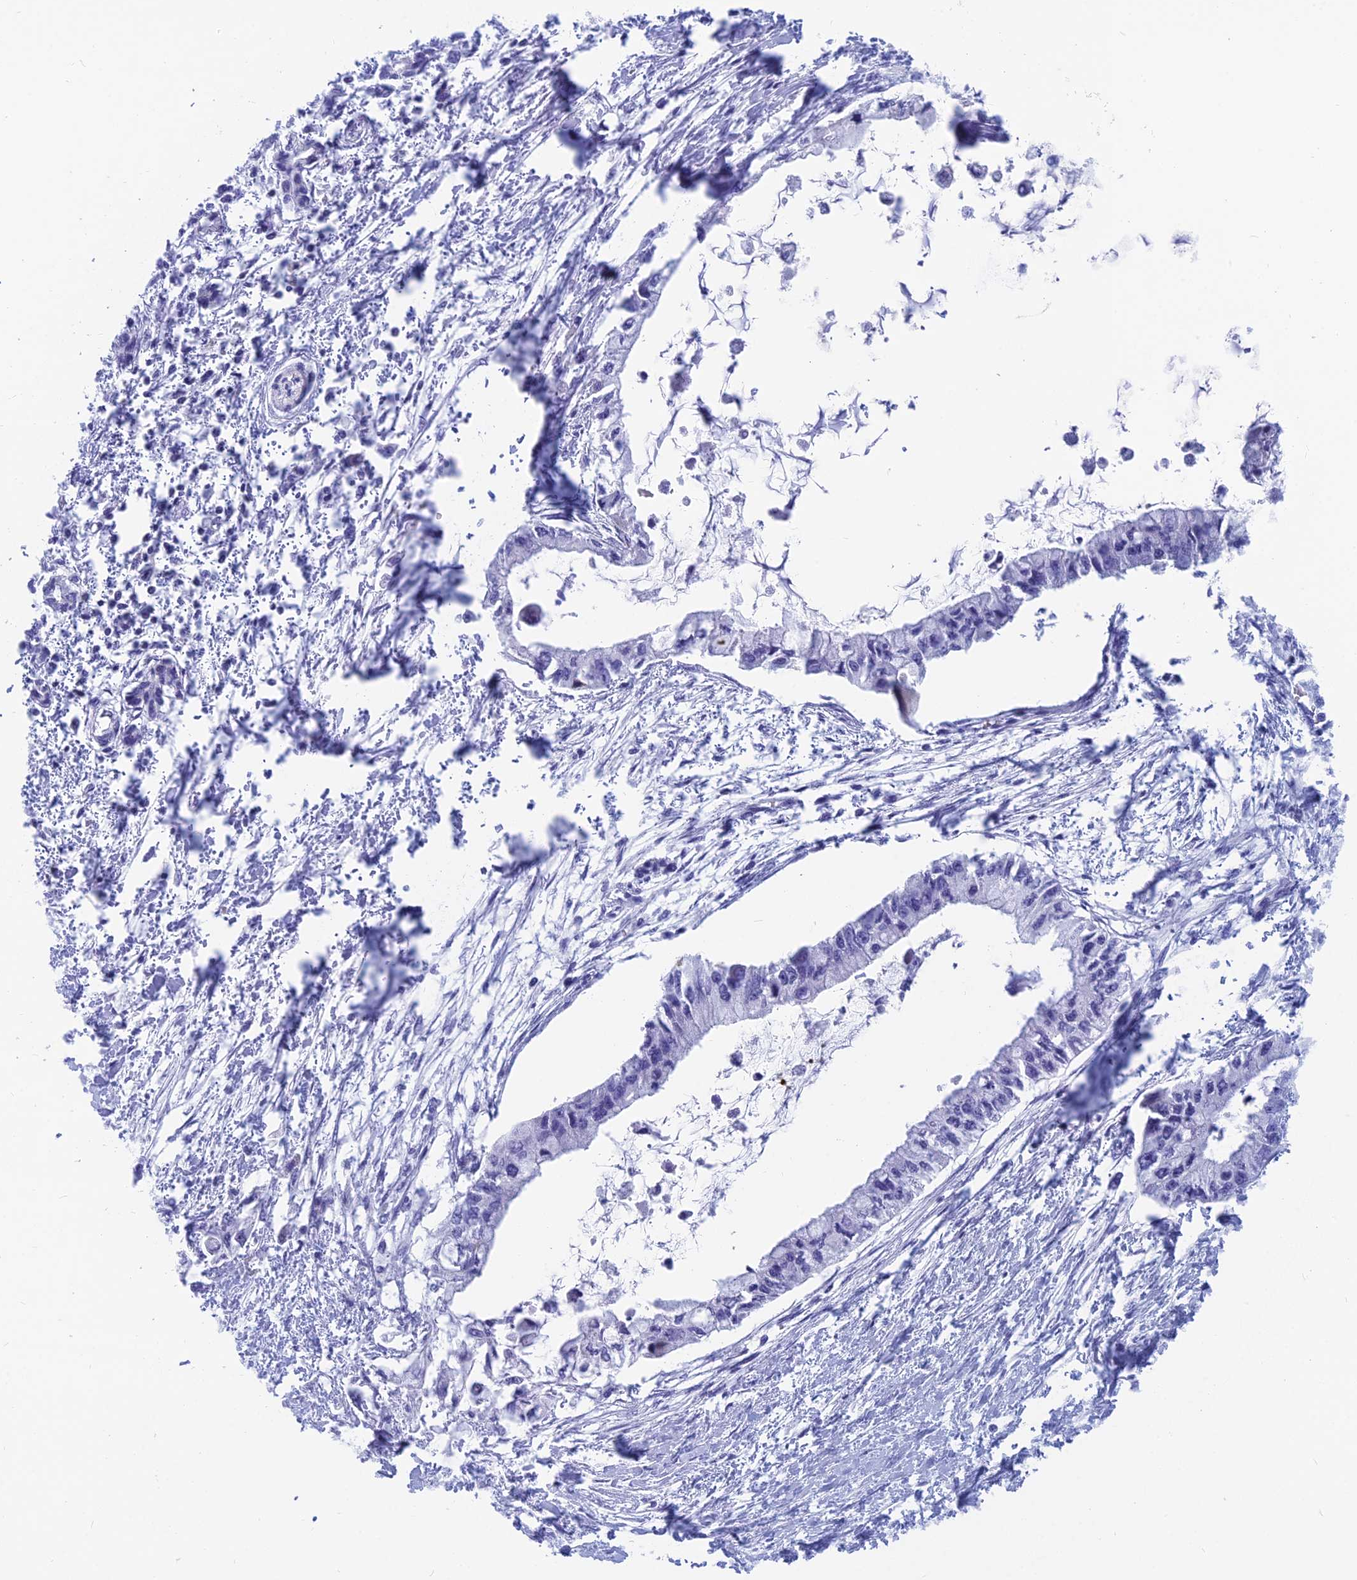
{"staining": {"intensity": "negative", "quantity": "none", "location": "none"}, "tissue": "pancreatic cancer", "cell_type": "Tumor cells", "image_type": "cancer", "snomed": [{"axis": "morphology", "description": "Adenocarcinoma, NOS"}, {"axis": "topography", "description": "Pancreas"}], "caption": "DAB immunohistochemical staining of human pancreatic cancer (adenocarcinoma) shows no significant staining in tumor cells. (DAB (3,3'-diaminobenzidine) immunohistochemistry (IHC), high magnification).", "gene": "CAPS", "patient": {"sex": "male", "age": 48}}